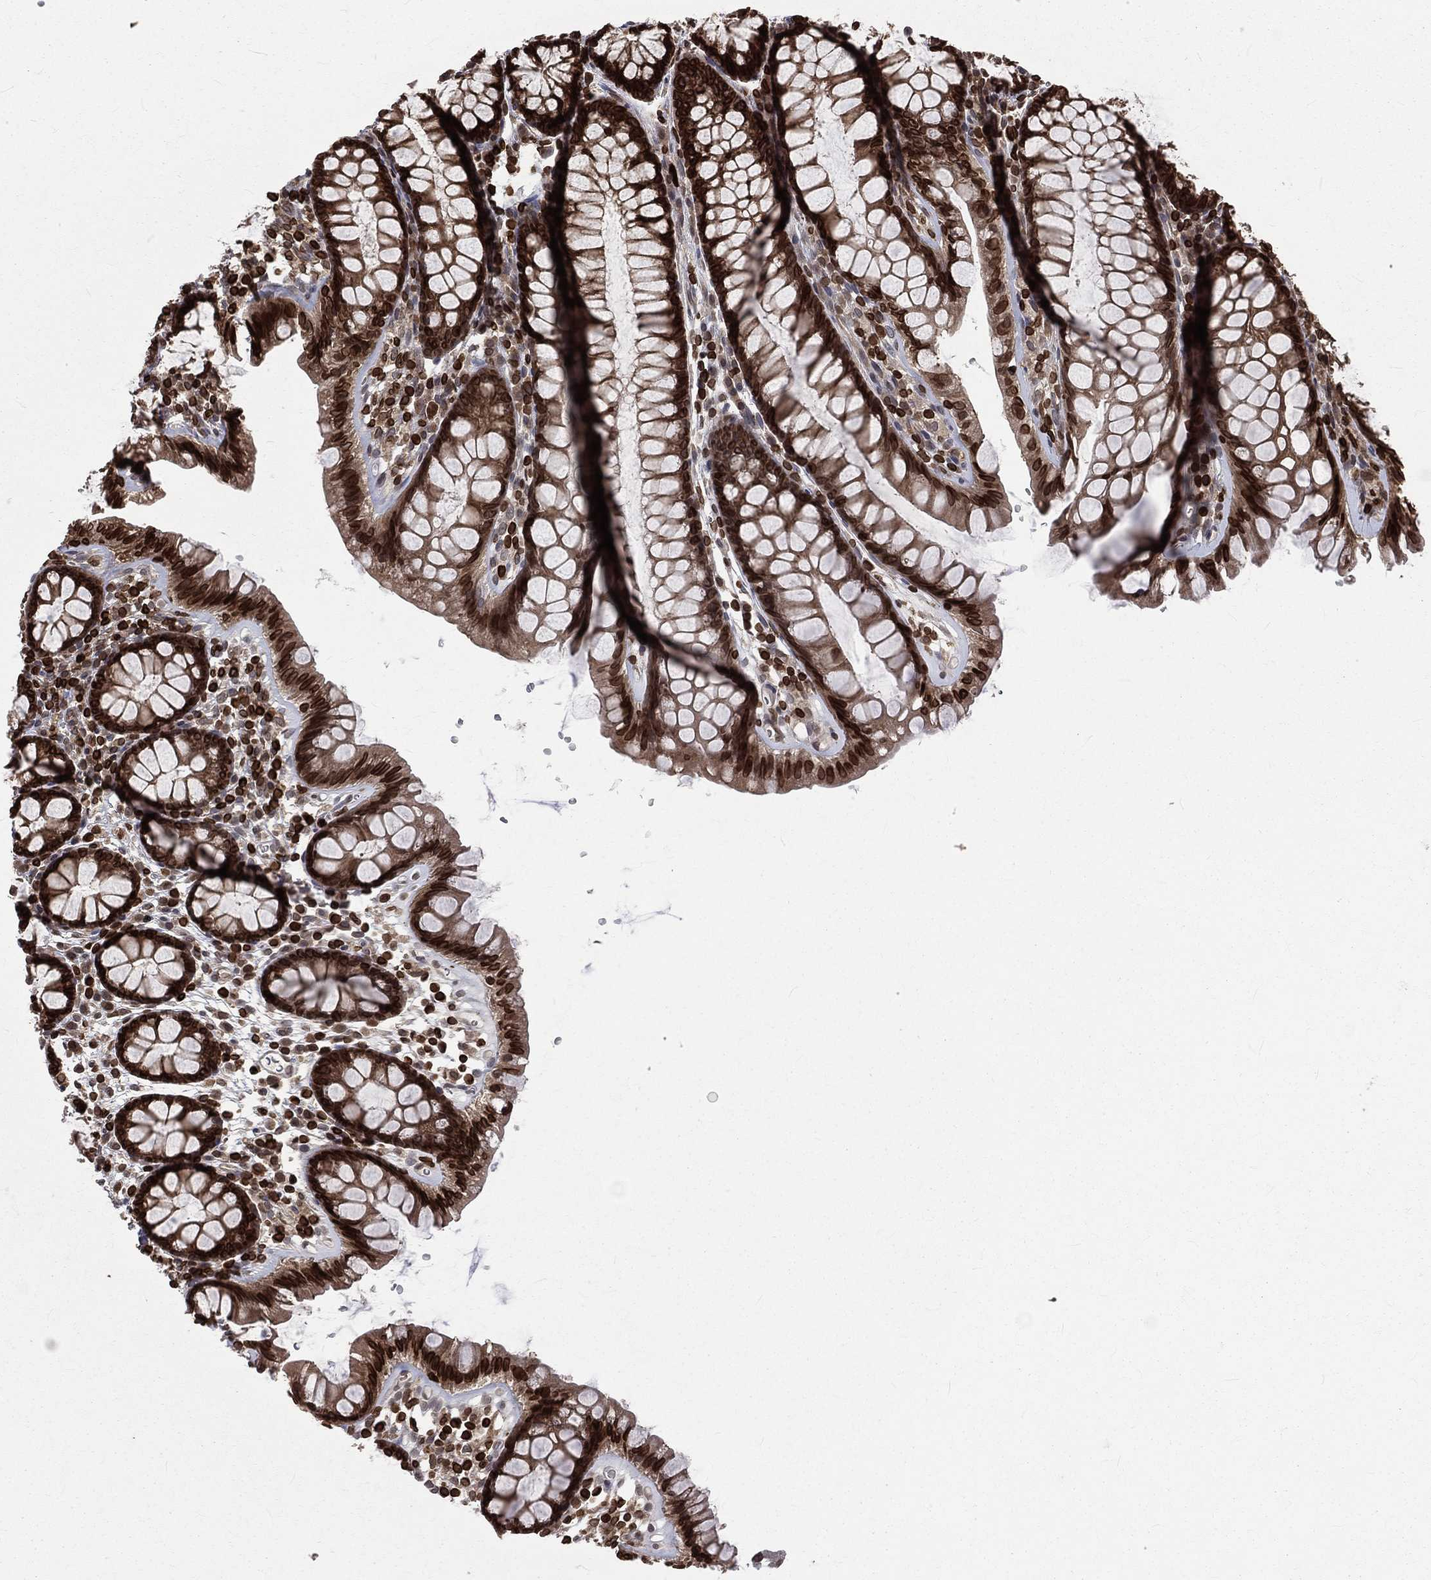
{"staining": {"intensity": "negative", "quantity": "none", "location": "none"}, "tissue": "colon", "cell_type": "Endothelial cells", "image_type": "normal", "snomed": [{"axis": "morphology", "description": "Normal tissue, NOS"}, {"axis": "topography", "description": "Colon"}], "caption": "Colon stained for a protein using IHC displays no positivity endothelial cells.", "gene": "LBR", "patient": {"sex": "male", "age": 76}}